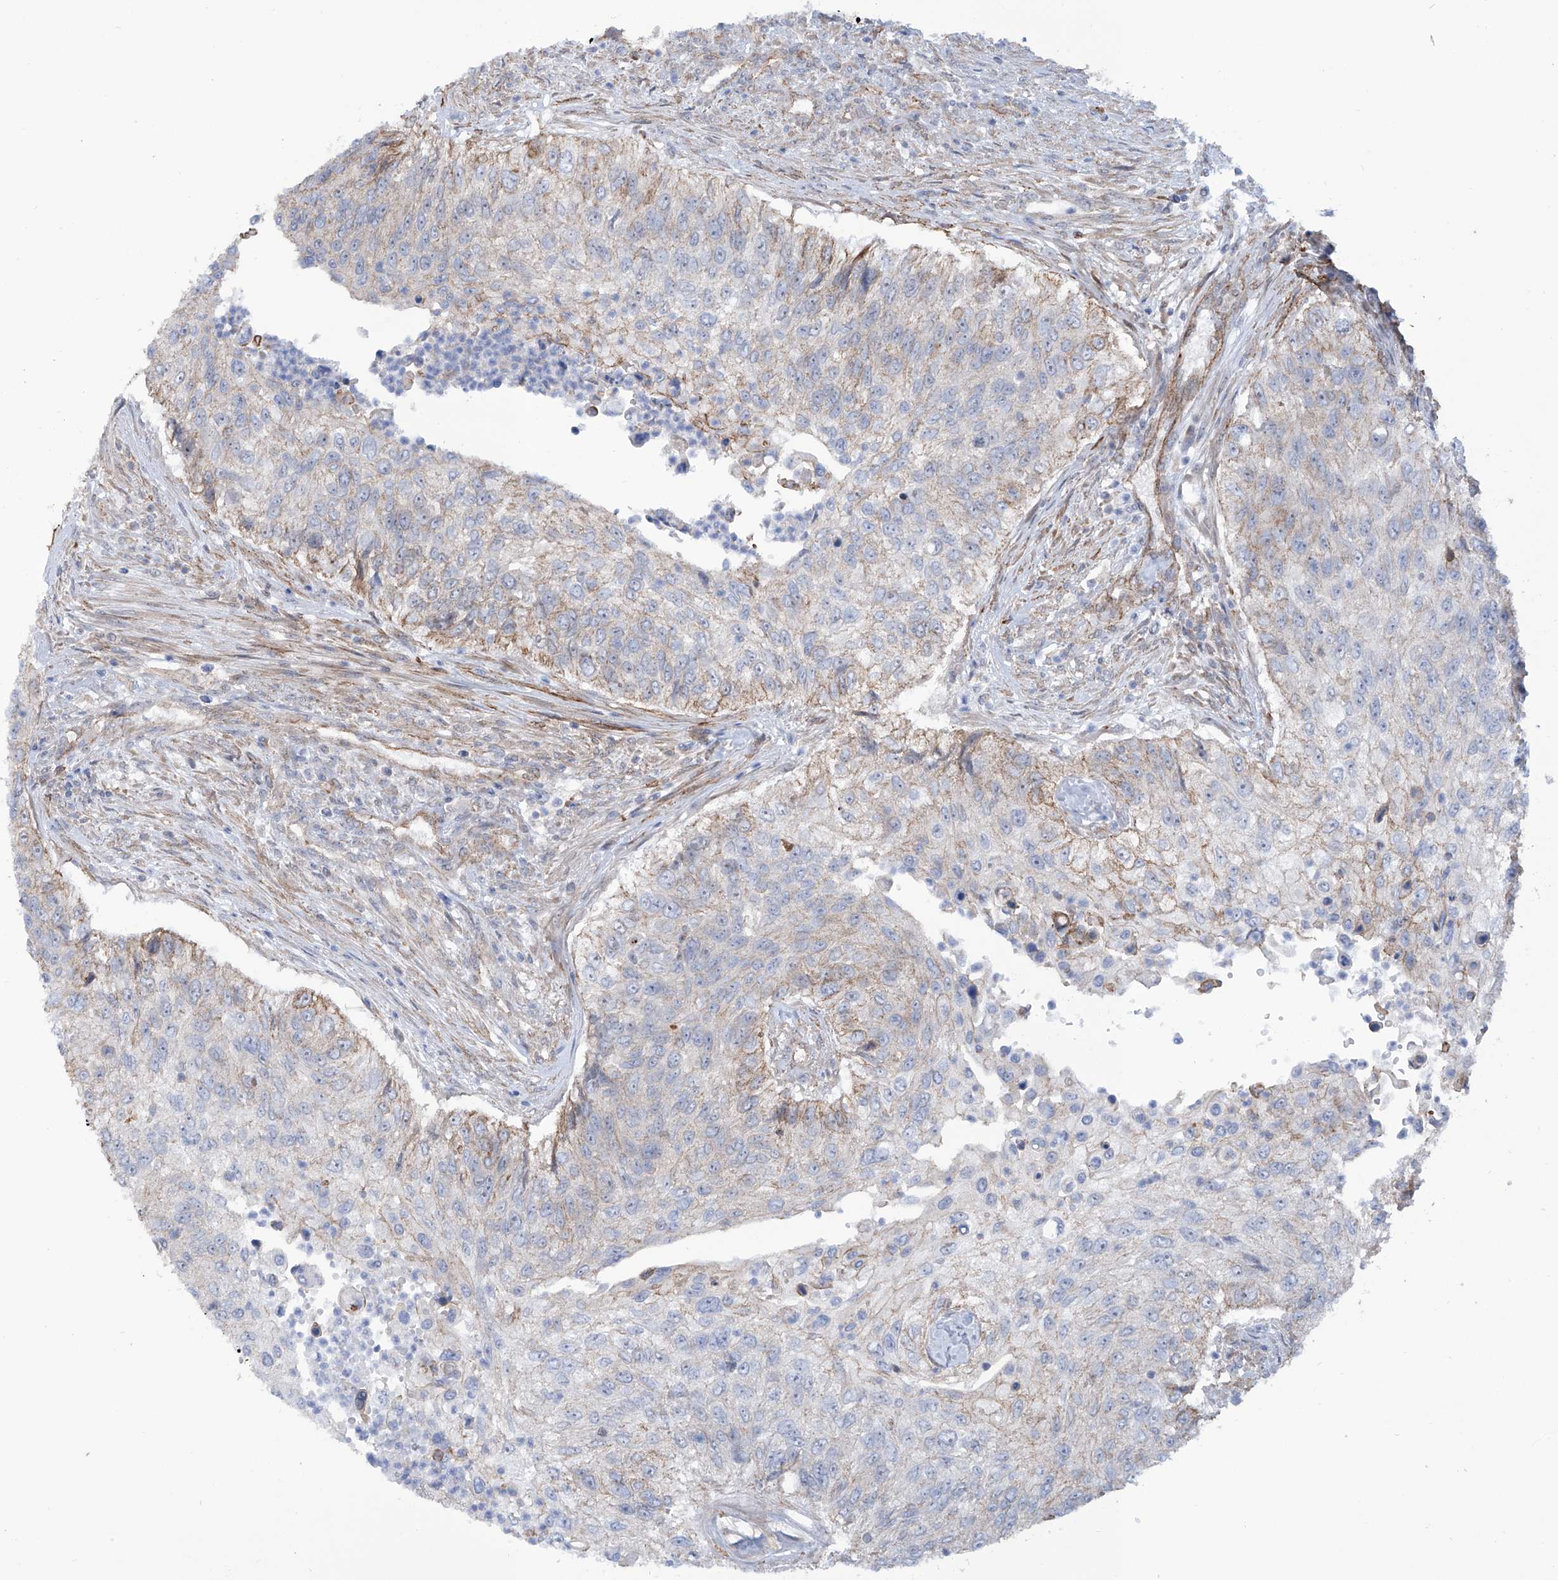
{"staining": {"intensity": "moderate", "quantity": "<25%", "location": "cytoplasmic/membranous"}, "tissue": "urothelial cancer", "cell_type": "Tumor cells", "image_type": "cancer", "snomed": [{"axis": "morphology", "description": "Urothelial carcinoma, High grade"}, {"axis": "topography", "description": "Urinary bladder"}], "caption": "This micrograph exhibits IHC staining of urothelial carcinoma (high-grade), with low moderate cytoplasmic/membranous staining in approximately <25% of tumor cells.", "gene": "ZNF490", "patient": {"sex": "female", "age": 60}}